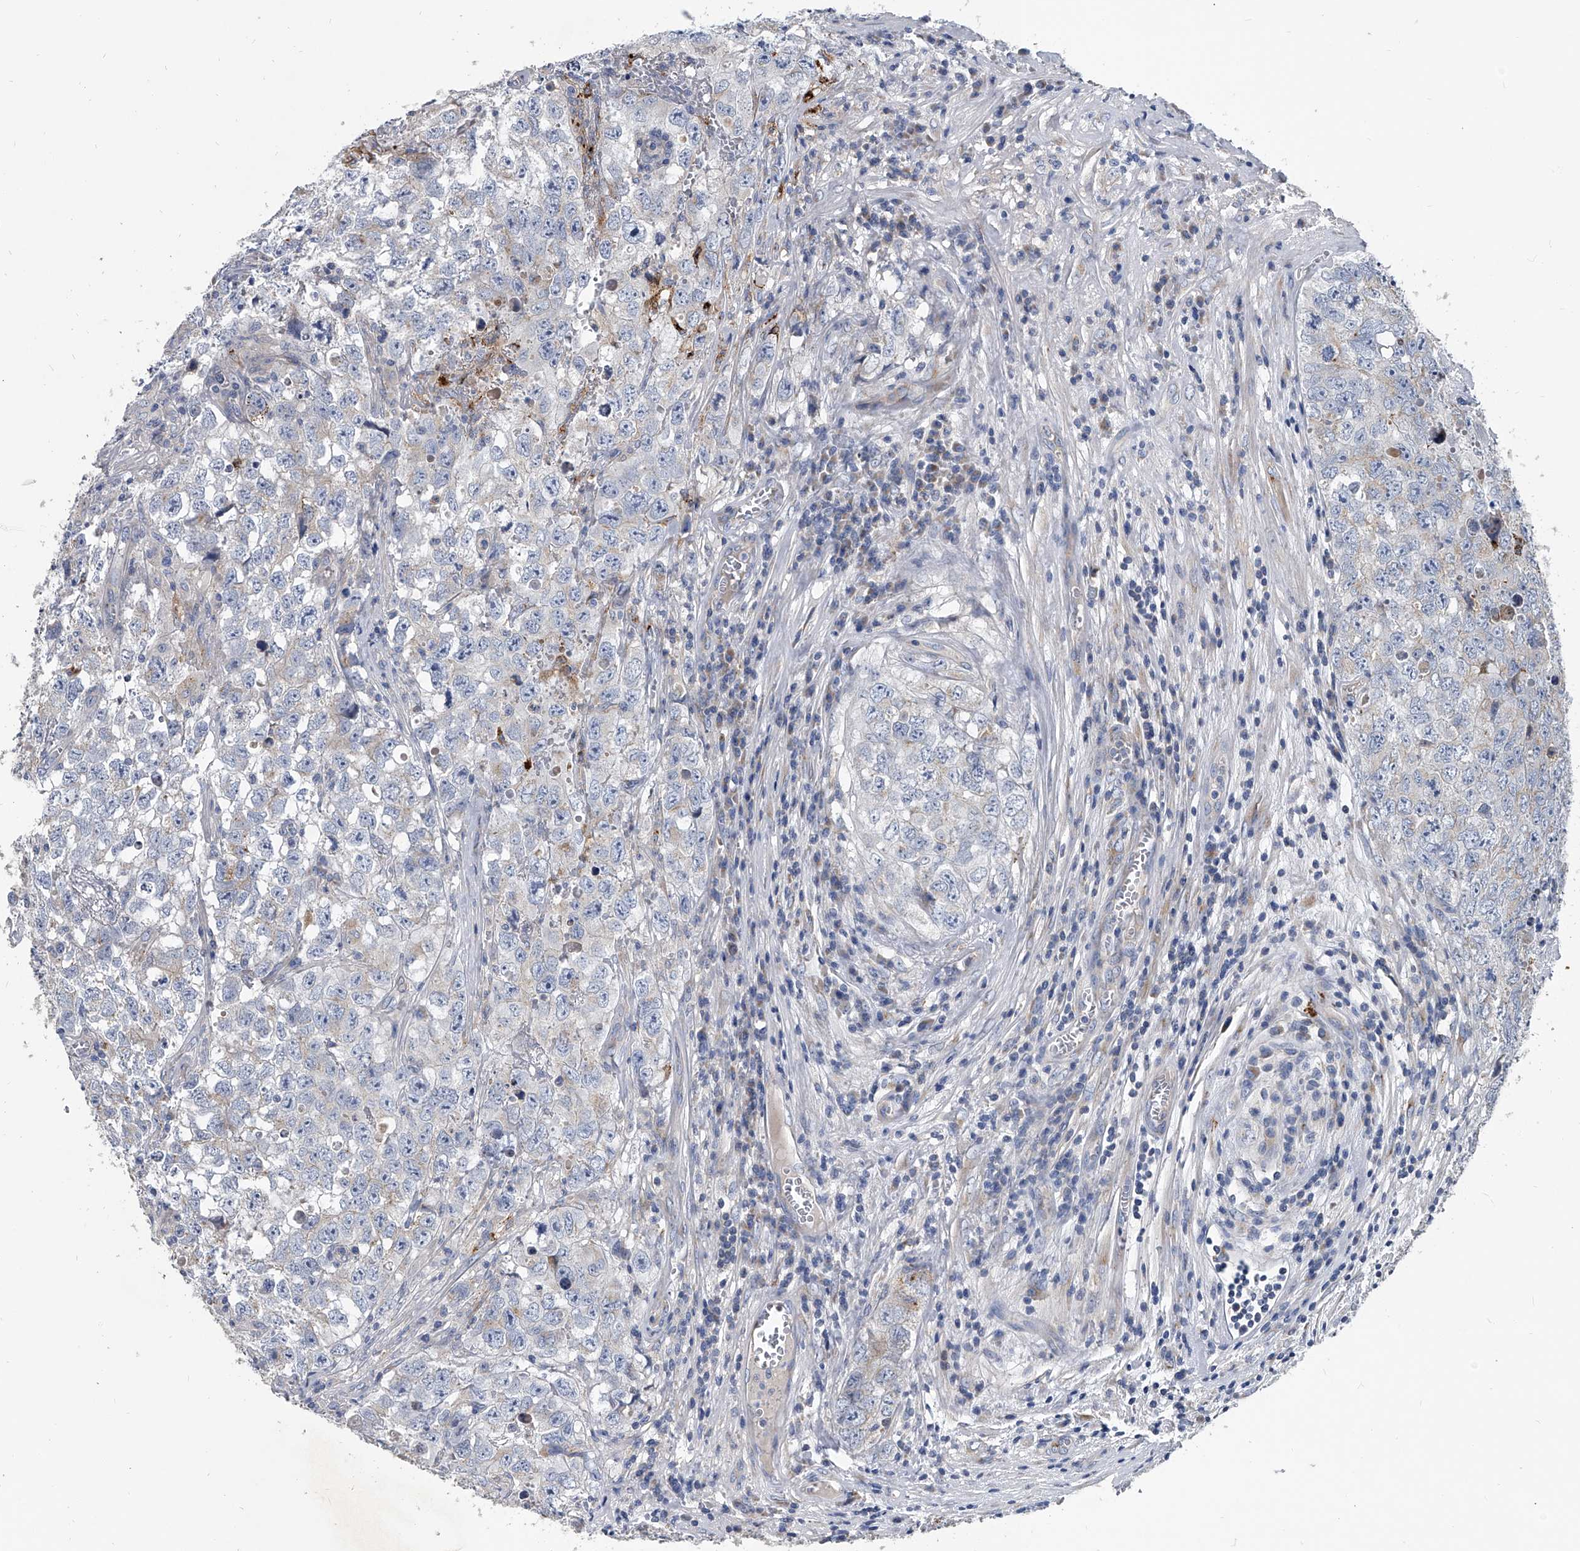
{"staining": {"intensity": "negative", "quantity": "none", "location": "none"}, "tissue": "testis cancer", "cell_type": "Tumor cells", "image_type": "cancer", "snomed": [{"axis": "morphology", "description": "Seminoma, NOS"}, {"axis": "morphology", "description": "Carcinoma, Embryonal, NOS"}, {"axis": "topography", "description": "Testis"}], "caption": "Immunohistochemistry of human testis cancer displays no positivity in tumor cells.", "gene": "SPP1", "patient": {"sex": "male", "age": 43}}